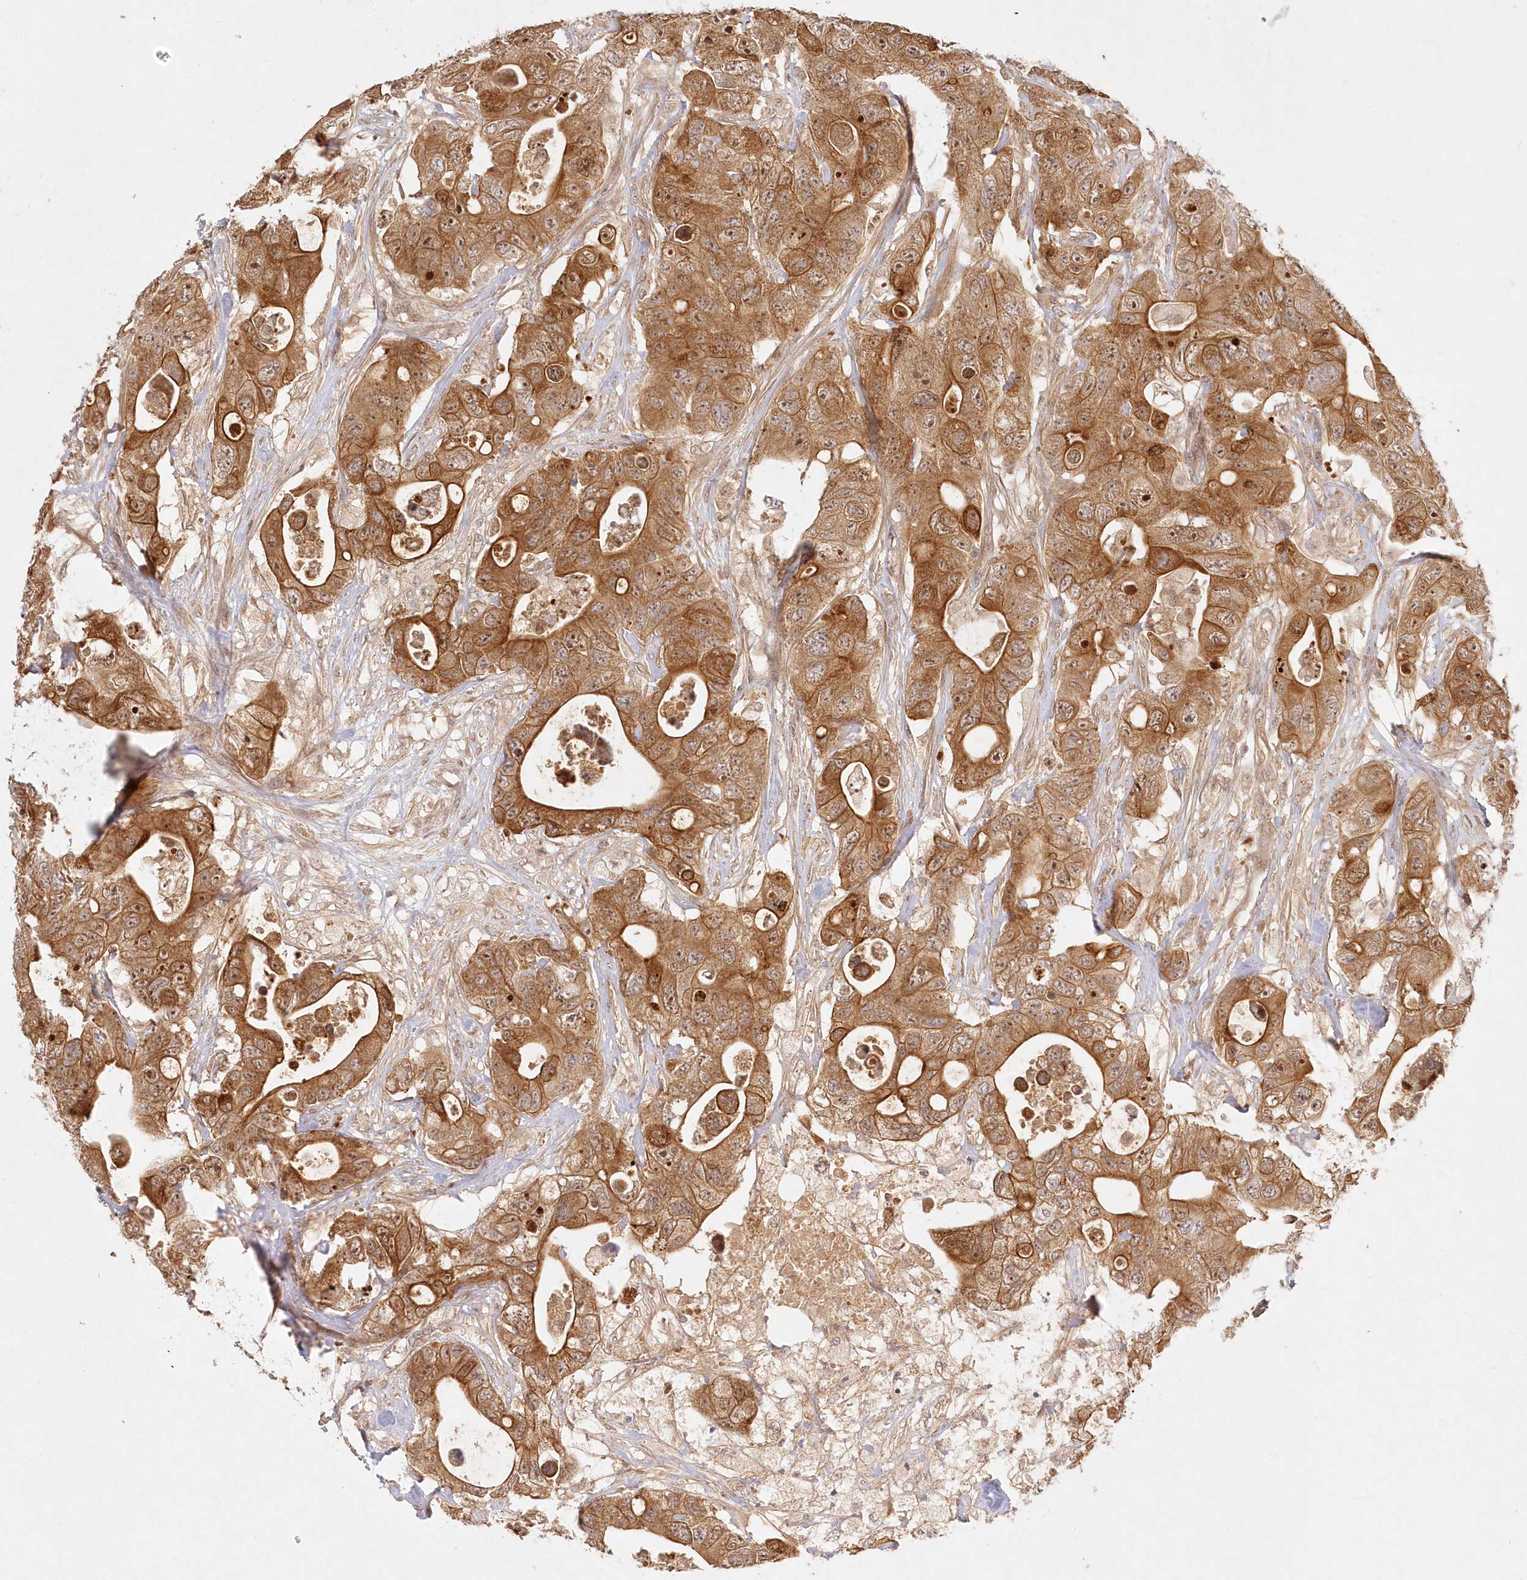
{"staining": {"intensity": "moderate", "quantity": ">75%", "location": "cytoplasmic/membranous"}, "tissue": "colorectal cancer", "cell_type": "Tumor cells", "image_type": "cancer", "snomed": [{"axis": "morphology", "description": "Adenocarcinoma, NOS"}, {"axis": "topography", "description": "Colon"}], "caption": "A high-resolution histopathology image shows IHC staining of adenocarcinoma (colorectal), which exhibits moderate cytoplasmic/membranous positivity in approximately >75% of tumor cells.", "gene": "KIAA0232", "patient": {"sex": "female", "age": 46}}